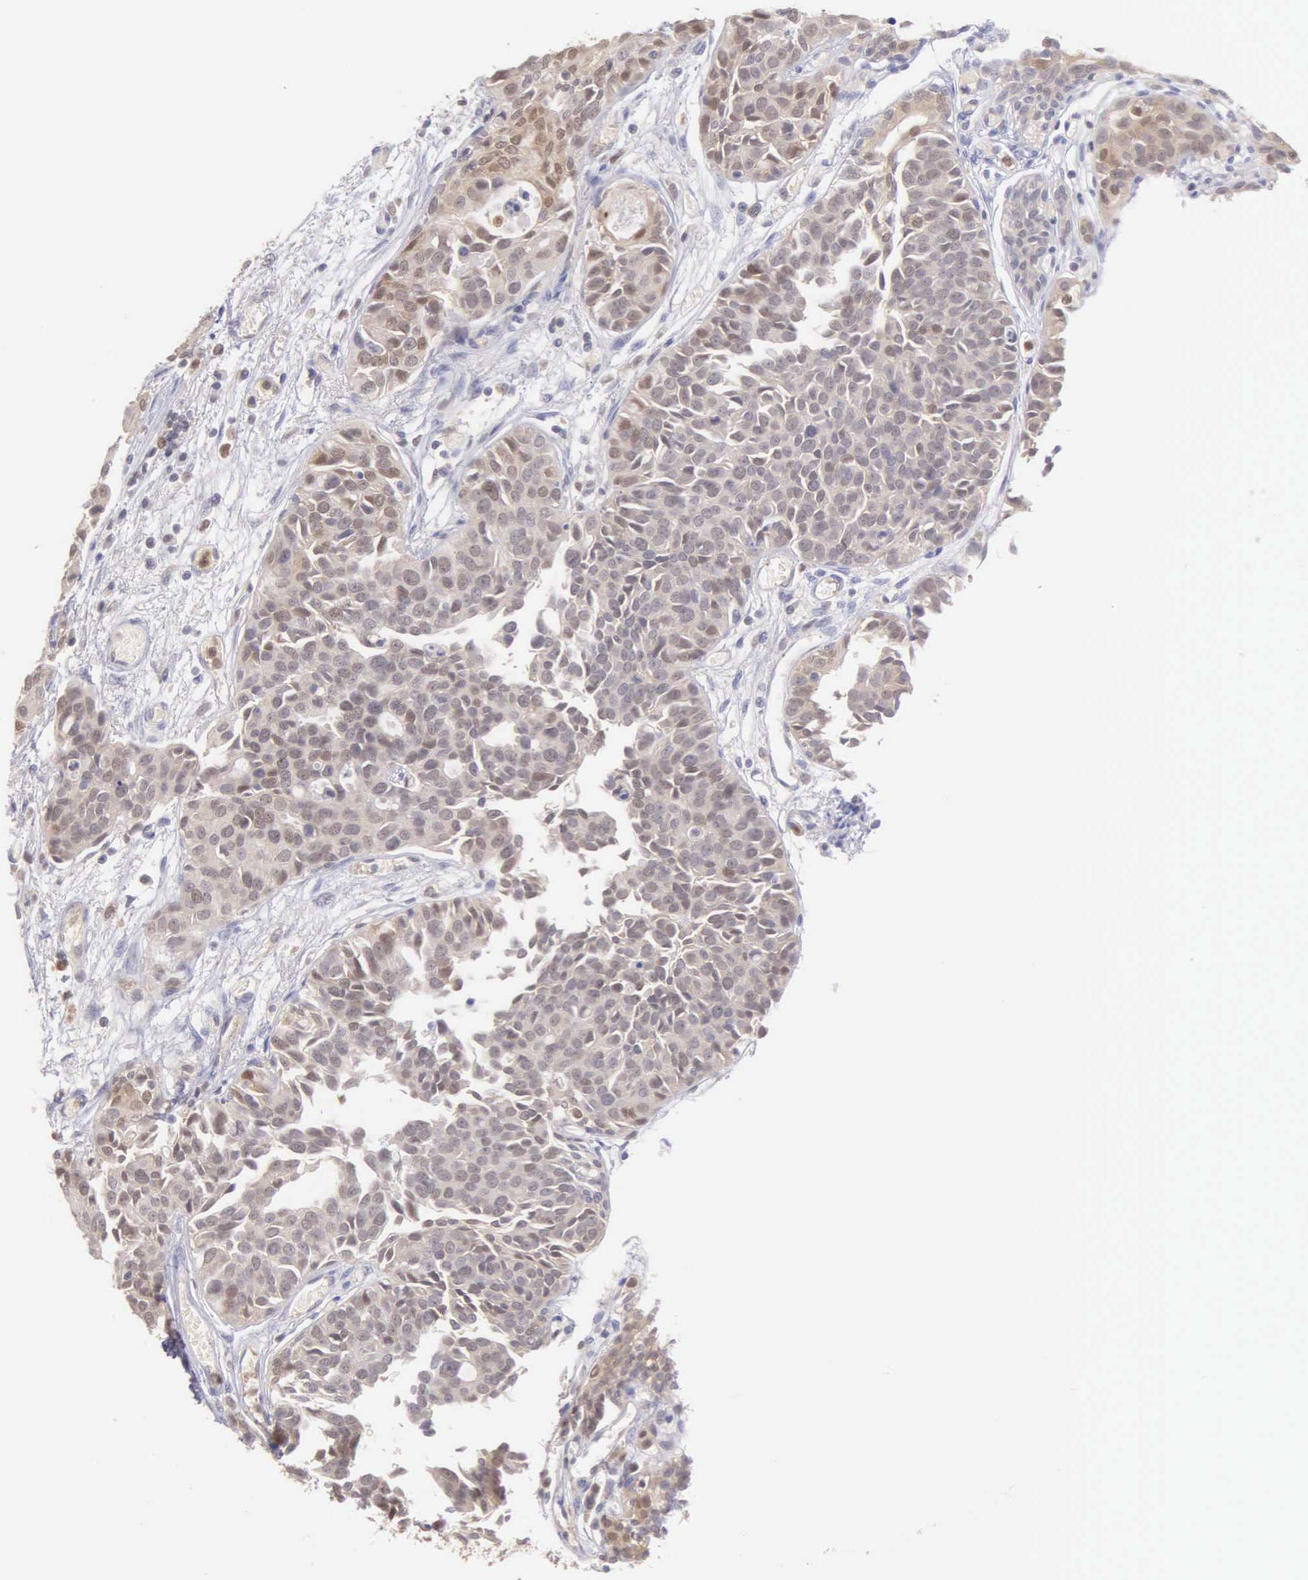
{"staining": {"intensity": "weak", "quantity": ">75%", "location": "cytoplasmic/membranous"}, "tissue": "urothelial cancer", "cell_type": "Tumor cells", "image_type": "cancer", "snomed": [{"axis": "morphology", "description": "Urothelial carcinoma, High grade"}, {"axis": "topography", "description": "Urinary bladder"}], "caption": "Protein positivity by immunohistochemistry reveals weak cytoplasmic/membranous staining in approximately >75% of tumor cells in urothelial cancer.", "gene": "BID", "patient": {"sex": "male", "age": 78}}